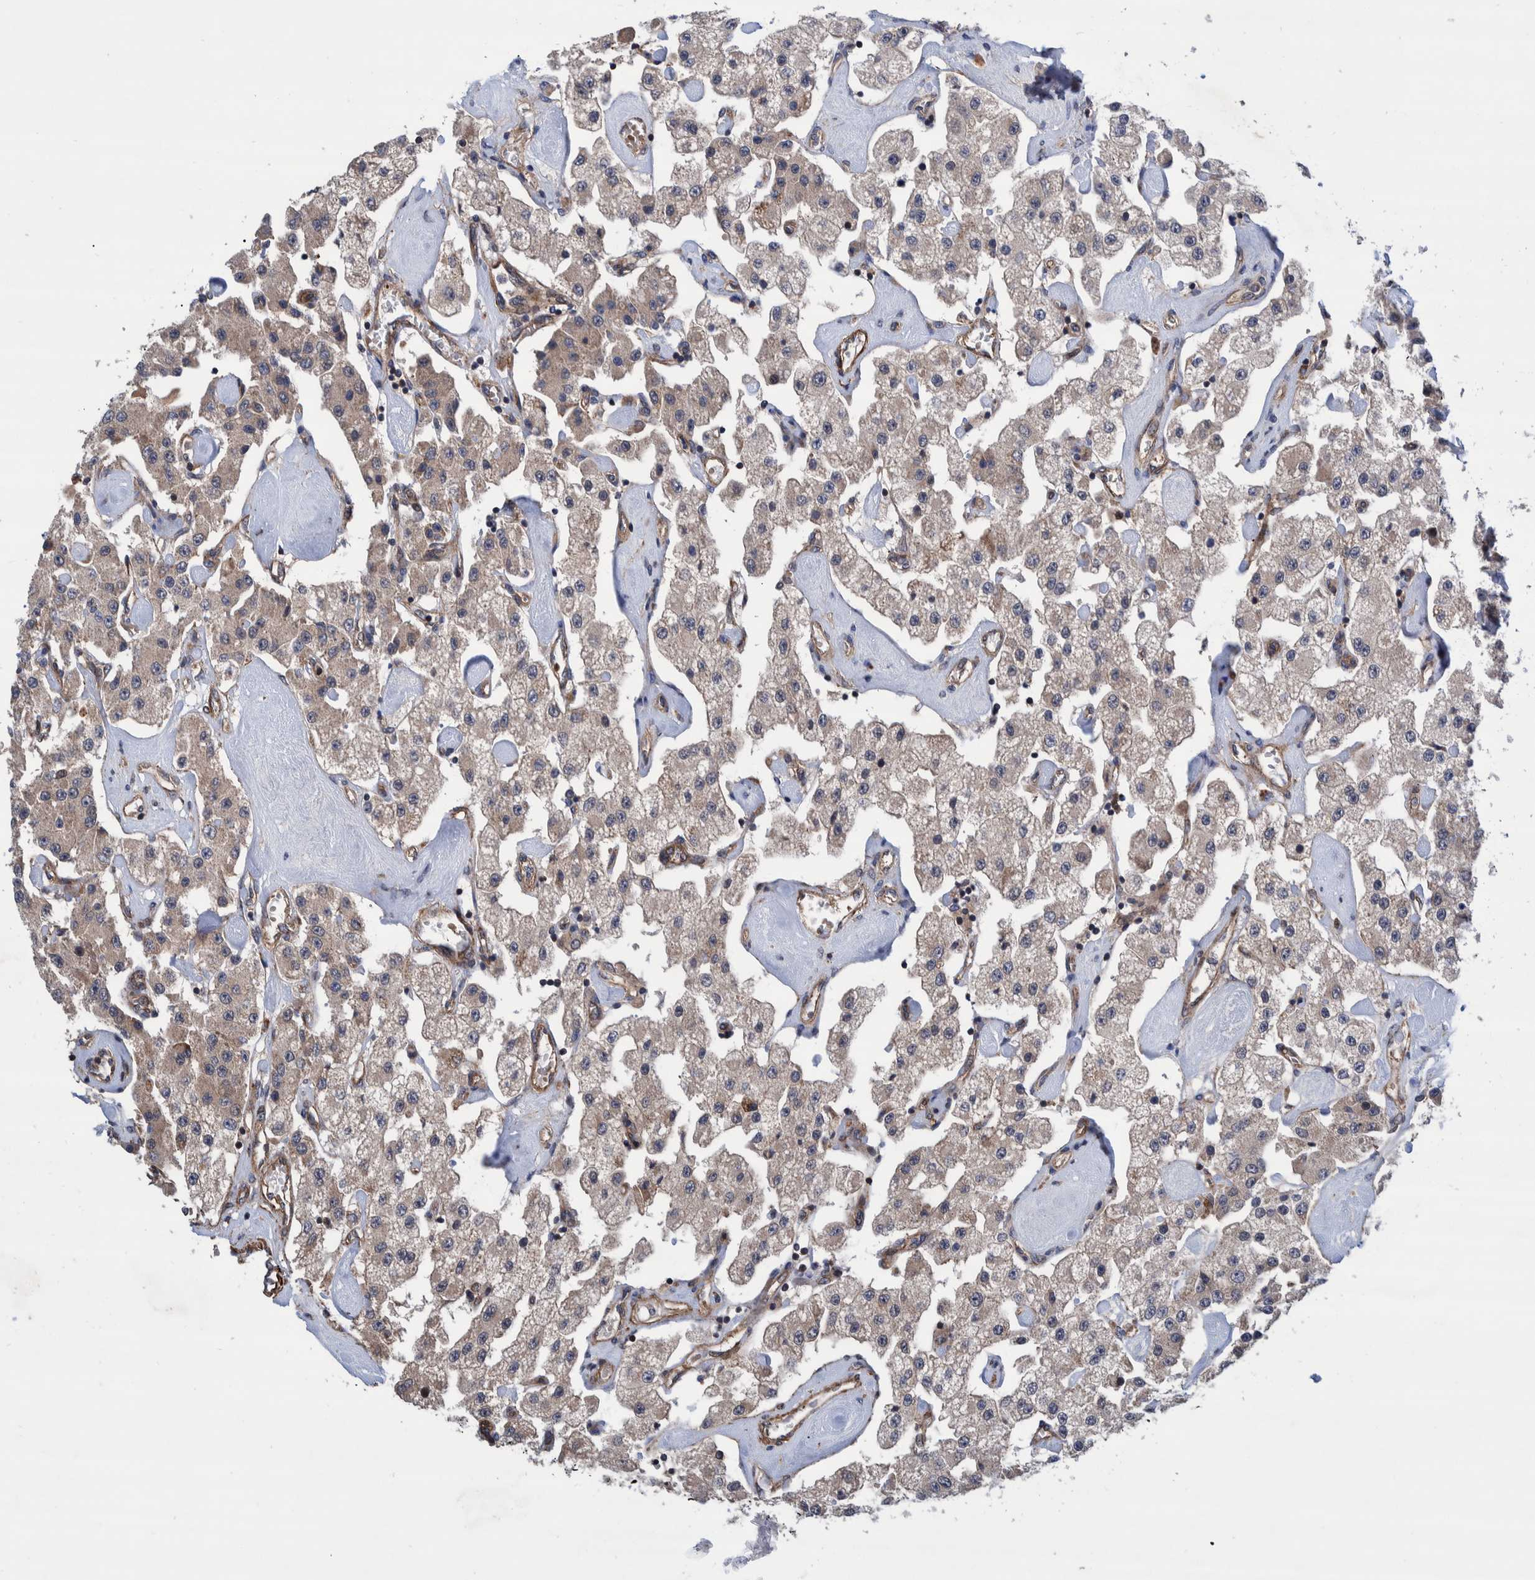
{"staining": {"intensity": "weak", "quantity": ">75%", "location": "cytoplasmic/membranous"}, "tissue": "carcinoid", "cell_type": "Tumor cells", "image_type": "cancer", "snomed": [{"axis": "morphology", "description": "Carcinoid, malignant, NOS"}, {"axis": "topography", "description": "Pancreas"}], "caption": "High-power microscopy captured an IHC micrograph of carcinoid, revealing weak cytoplasmic/membranous positivity in about >75% of tumor cells.", "gene": "GRPEL2", "patient": {"sex": "male", "age": 41}}